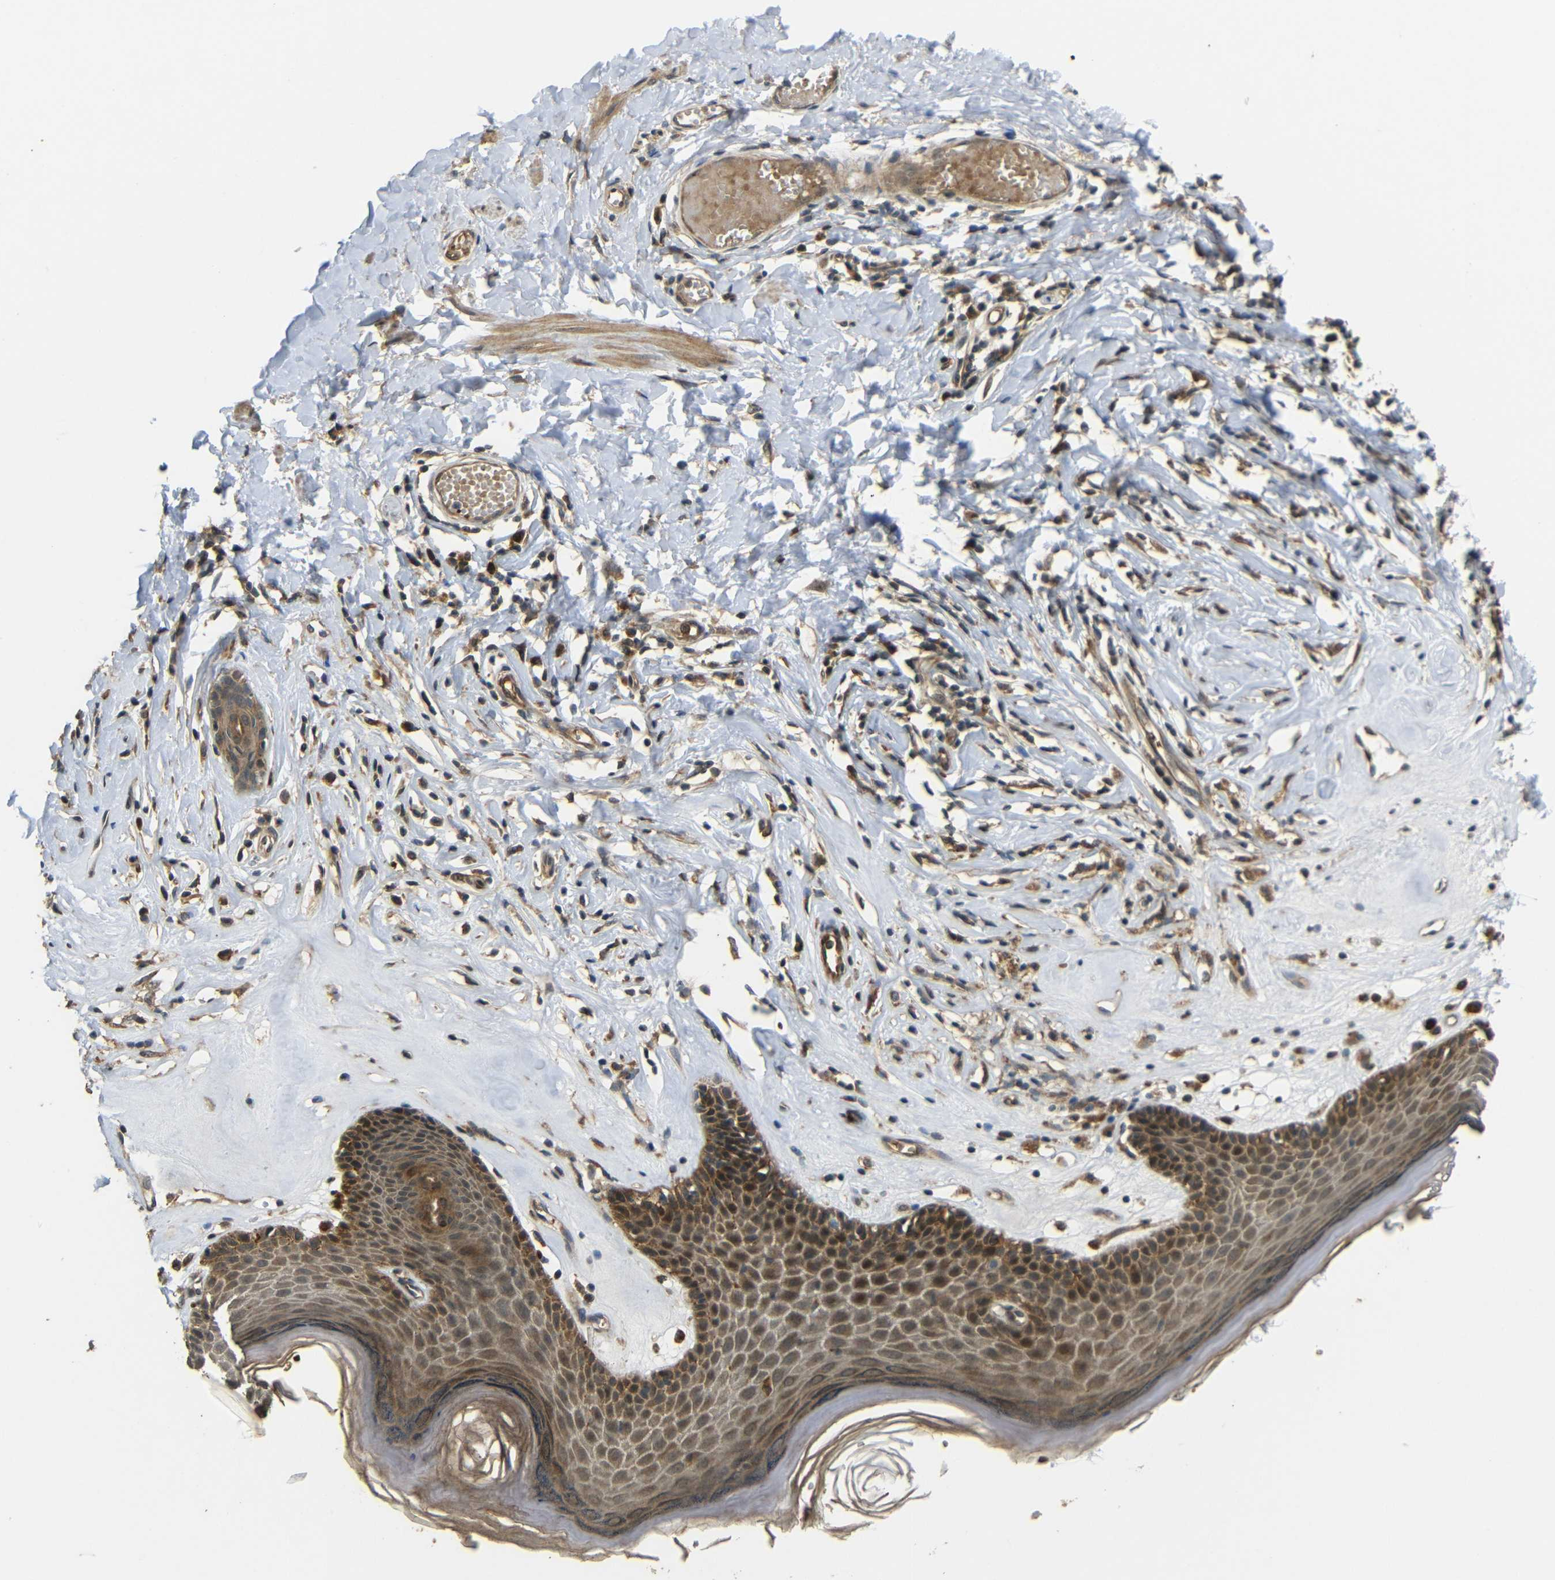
{"staining": {"intensity": "moderate", "quantity": ">75%", "location": "cytoplasmic/membranous,nuclear"}, "tissue": "skin", "cell_type": "Epidermal cells", "image_type": "normal", "snomed": [{"axis": "morphology", "description": "Normal tissue, NOS"}, {"axis": "morphology", "description": "Inflammation, NOS"}, {"axis": "topography", "description": "Vulva"}], "caption": "Skin stained with a brown dye displays moderate cytoplasmic/membranous,nuclear positive positivity in approximately >75% of epidermal cells.", "gene": "EPHB2", "patient": {"sex": "female", "age": 84}}